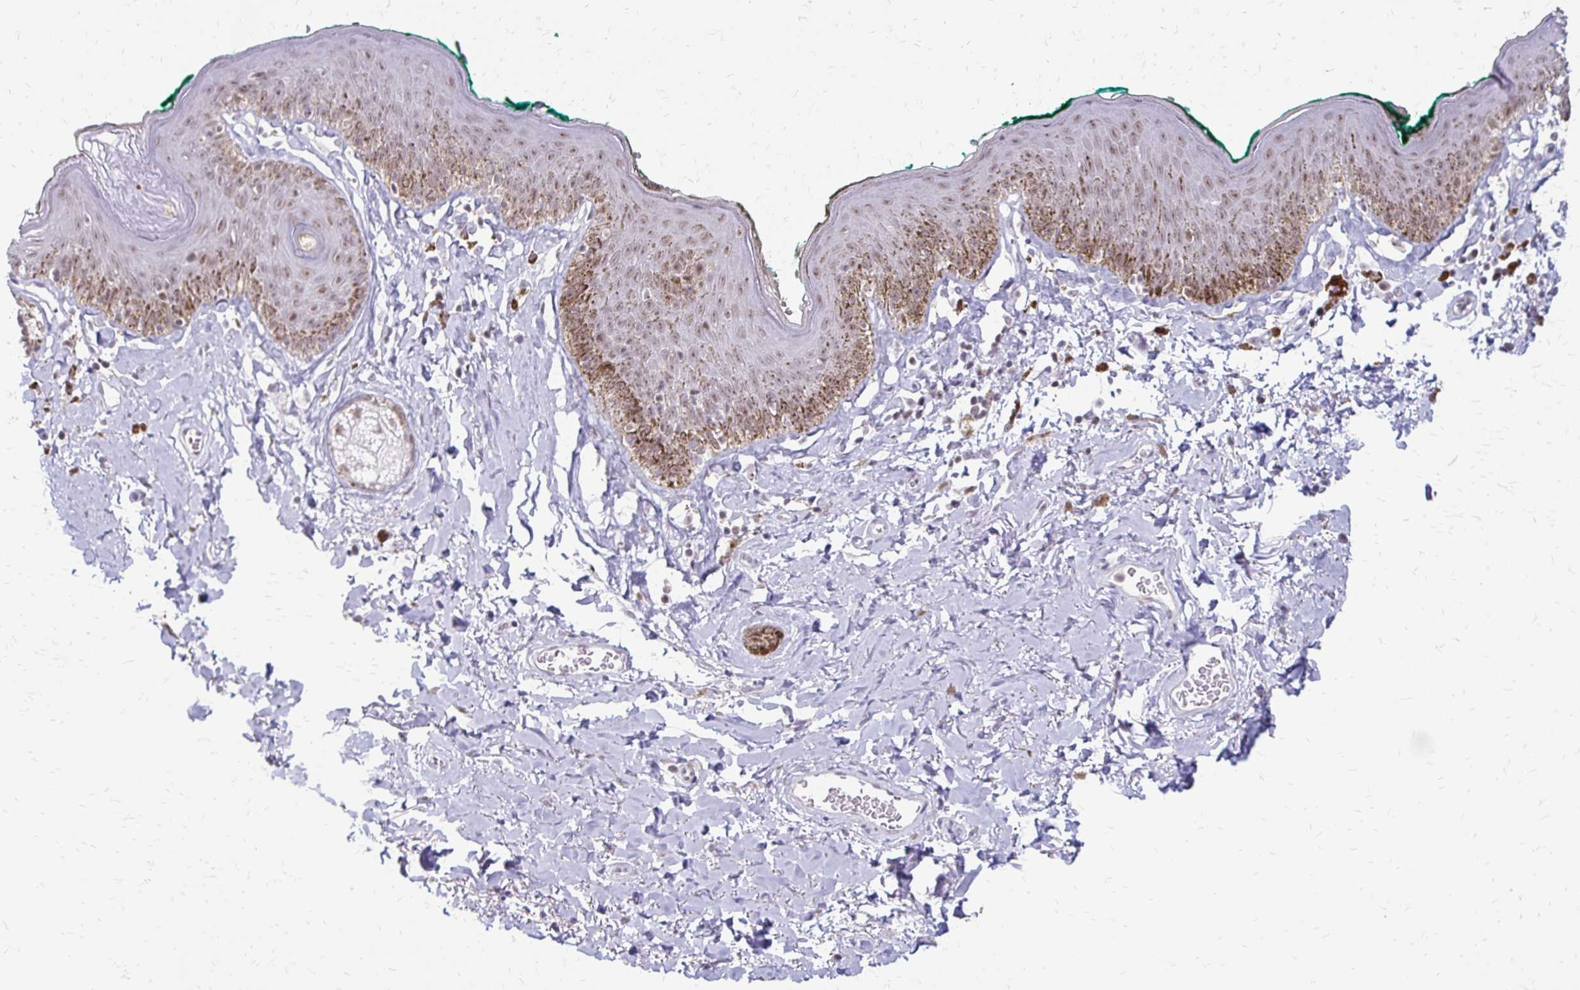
{"staining": {"intensity": "moderate", "quantity": "25%-75%", "location": "cytoplasmic/membranous,nuclear"}, "tissue": "skin", "cell_type": "Epidermal cells", "image_type": "normal", "snomed": [{"axis": "morphology", "description": "Normal tissue, NOS"}, {"axis": "topography", "description": "Vulva"}, {"axis": "topography", "description": "Peripheral nerve tissue"}], "caption": "IHC of benign human skin shows medium levels of moderate cytoplasmic/membranous,nuclear staining in approximately 25%-75% of epidermal cells.", "gene": "EED", "patient": {"sex": "female", "age": 66}}